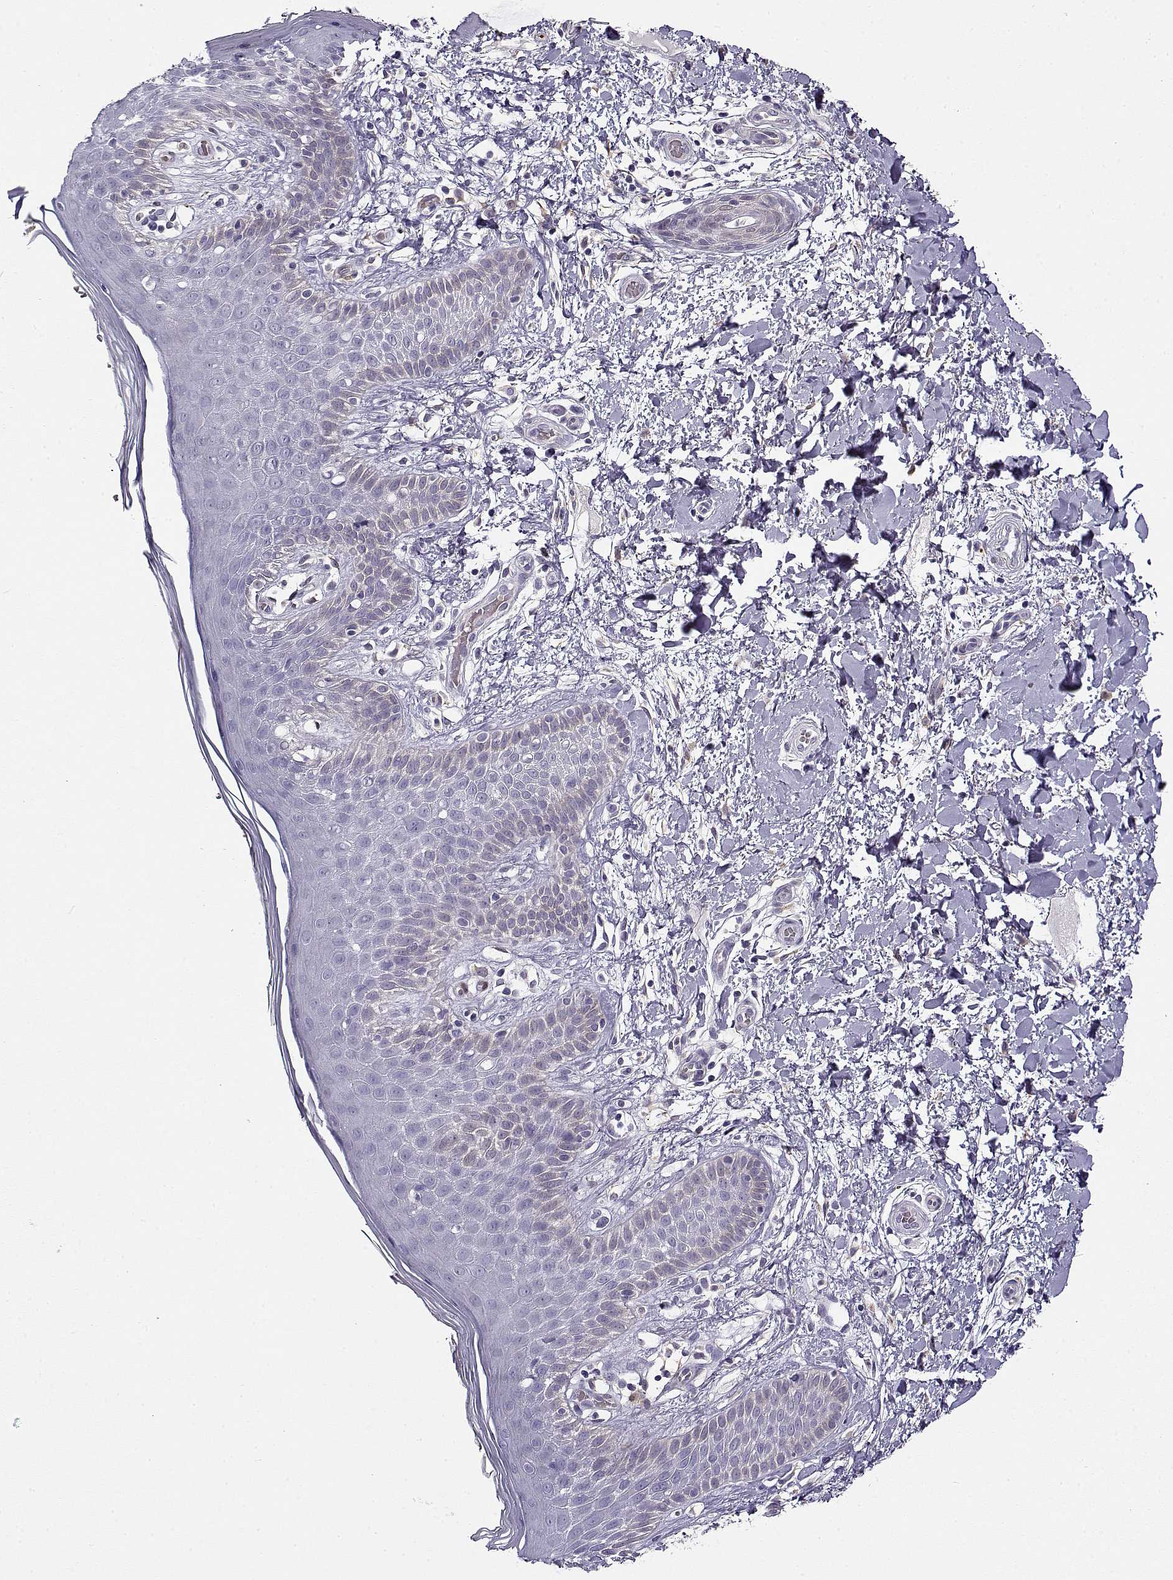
{"staining": {"intensity": "negative", "quantity": "none", "location": "none"}, "tissue": "skin", "cell_type": "Epidermal cells", "image_type": "normal", "snomed": [{"axis": "morphology", "description": "Normal tissue, NOS"}, {"axis": "topography", "description": "Anal"}], "caption": "DAB immunohistochemical staining of unremarkable human skin demonstrates no significant staining in epidermal cells. (IHC, brightfield microscopy, high magnification).", "gene": "UCP3", "patient": {"sex": "male", "age": 36}}